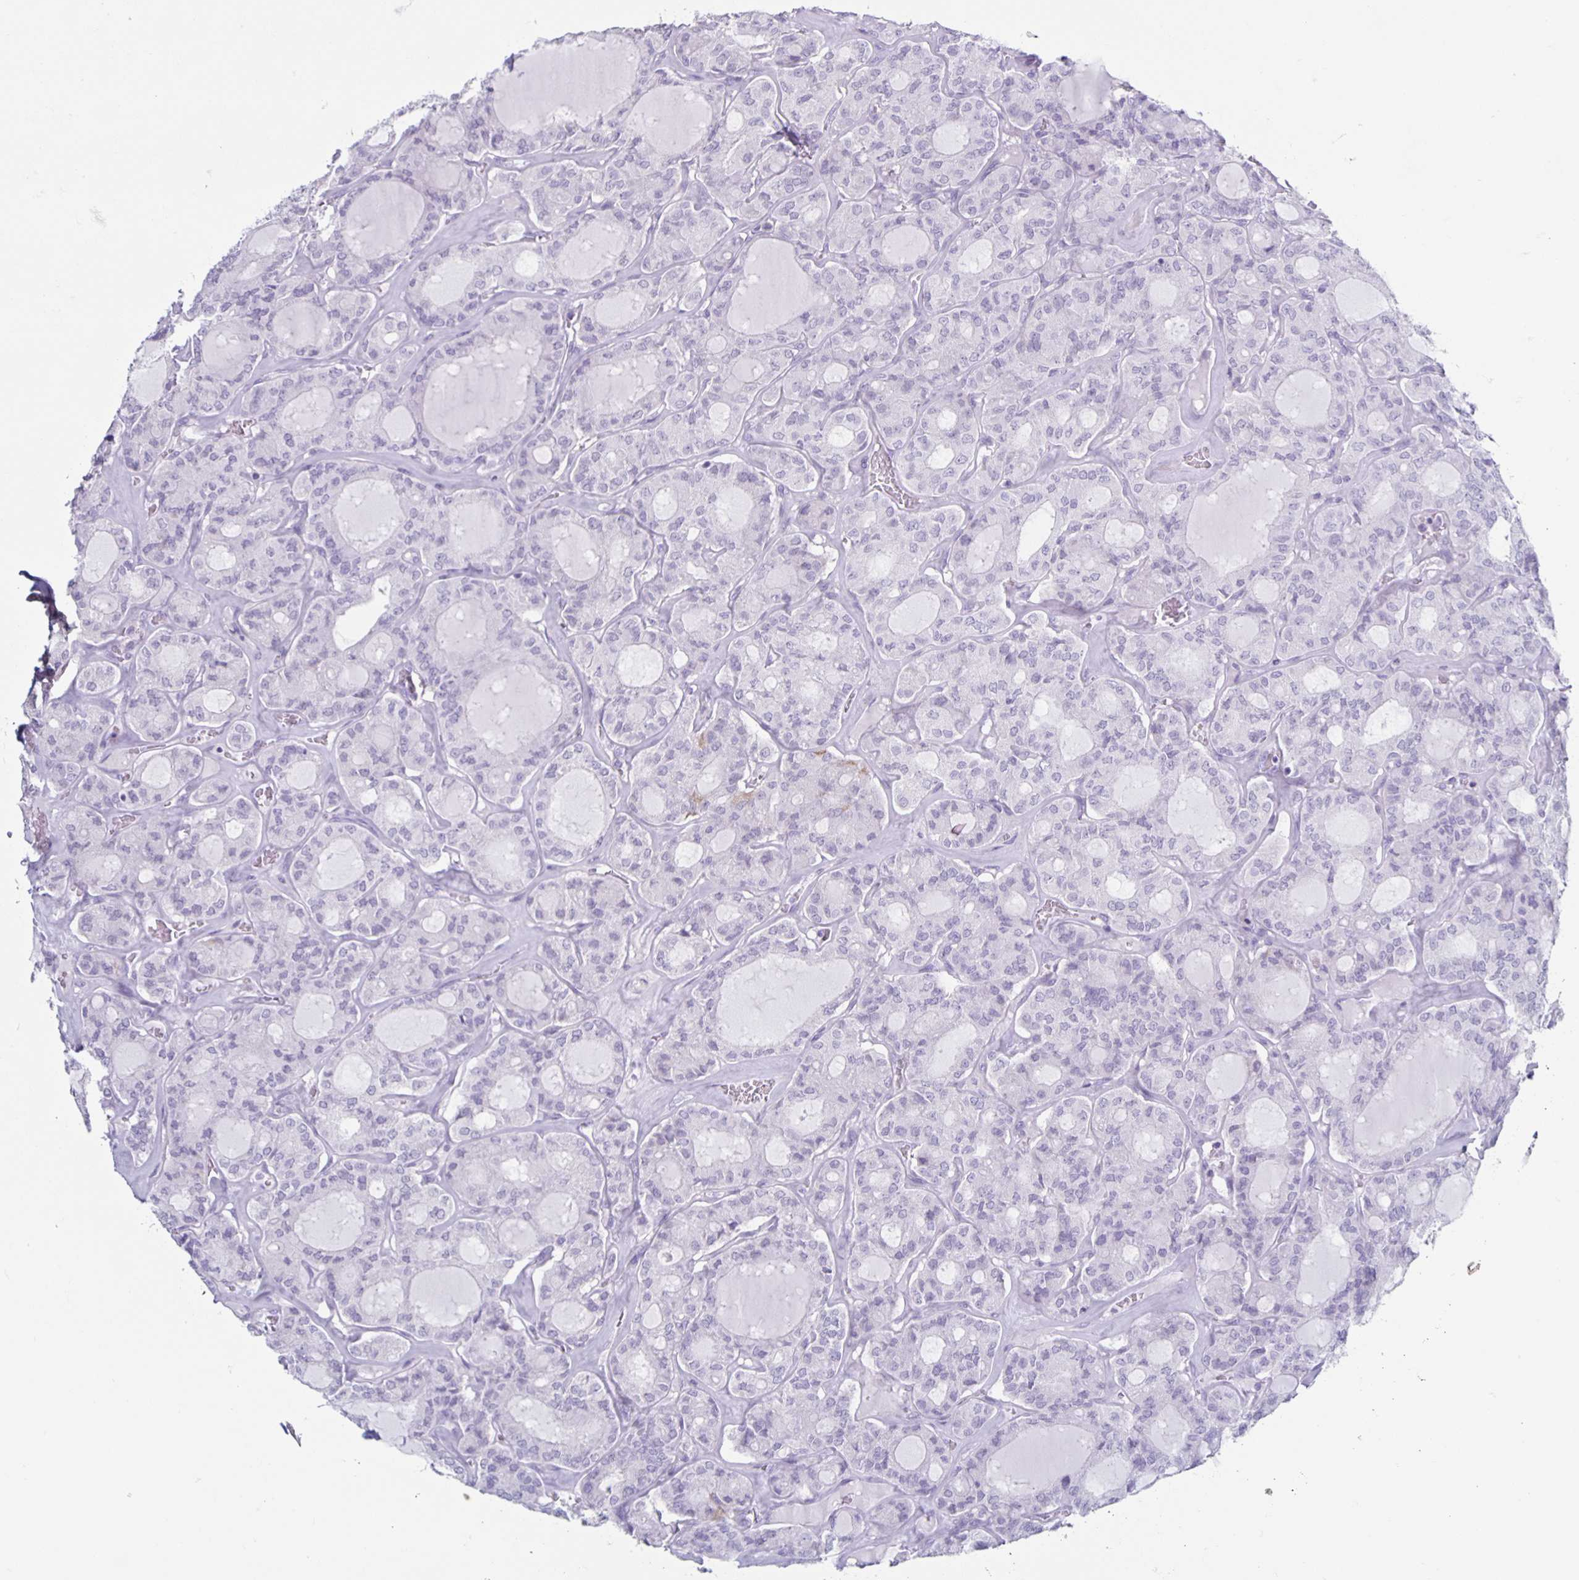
{"staining": {"intensity": "negative", "quantity": "none", "location": "none"}, "tissue": "thyroid cancer", "cell_type": "Tumor cells", "image_type": "cancer", "snomed": [{"axis": "morphology", "description": "Papillary adenocarcinoma, NOS"}, {"axis": "topography", "description": "Thyroid gland"}], "caption": "Immunohistochemical staining of thyroid cancer (papillary adenocarcinoma) demonstrates no significant positivity in tumor cells. Brightfield microscopy of immunohistochemistry (IHC) stained with DAB (3,3'-diaminobenzidine) (brown) and hematoxylin (blue), captured at high magnification.", "gene": "CT45A5", "patient": {"sex": "male", "age": 87}}